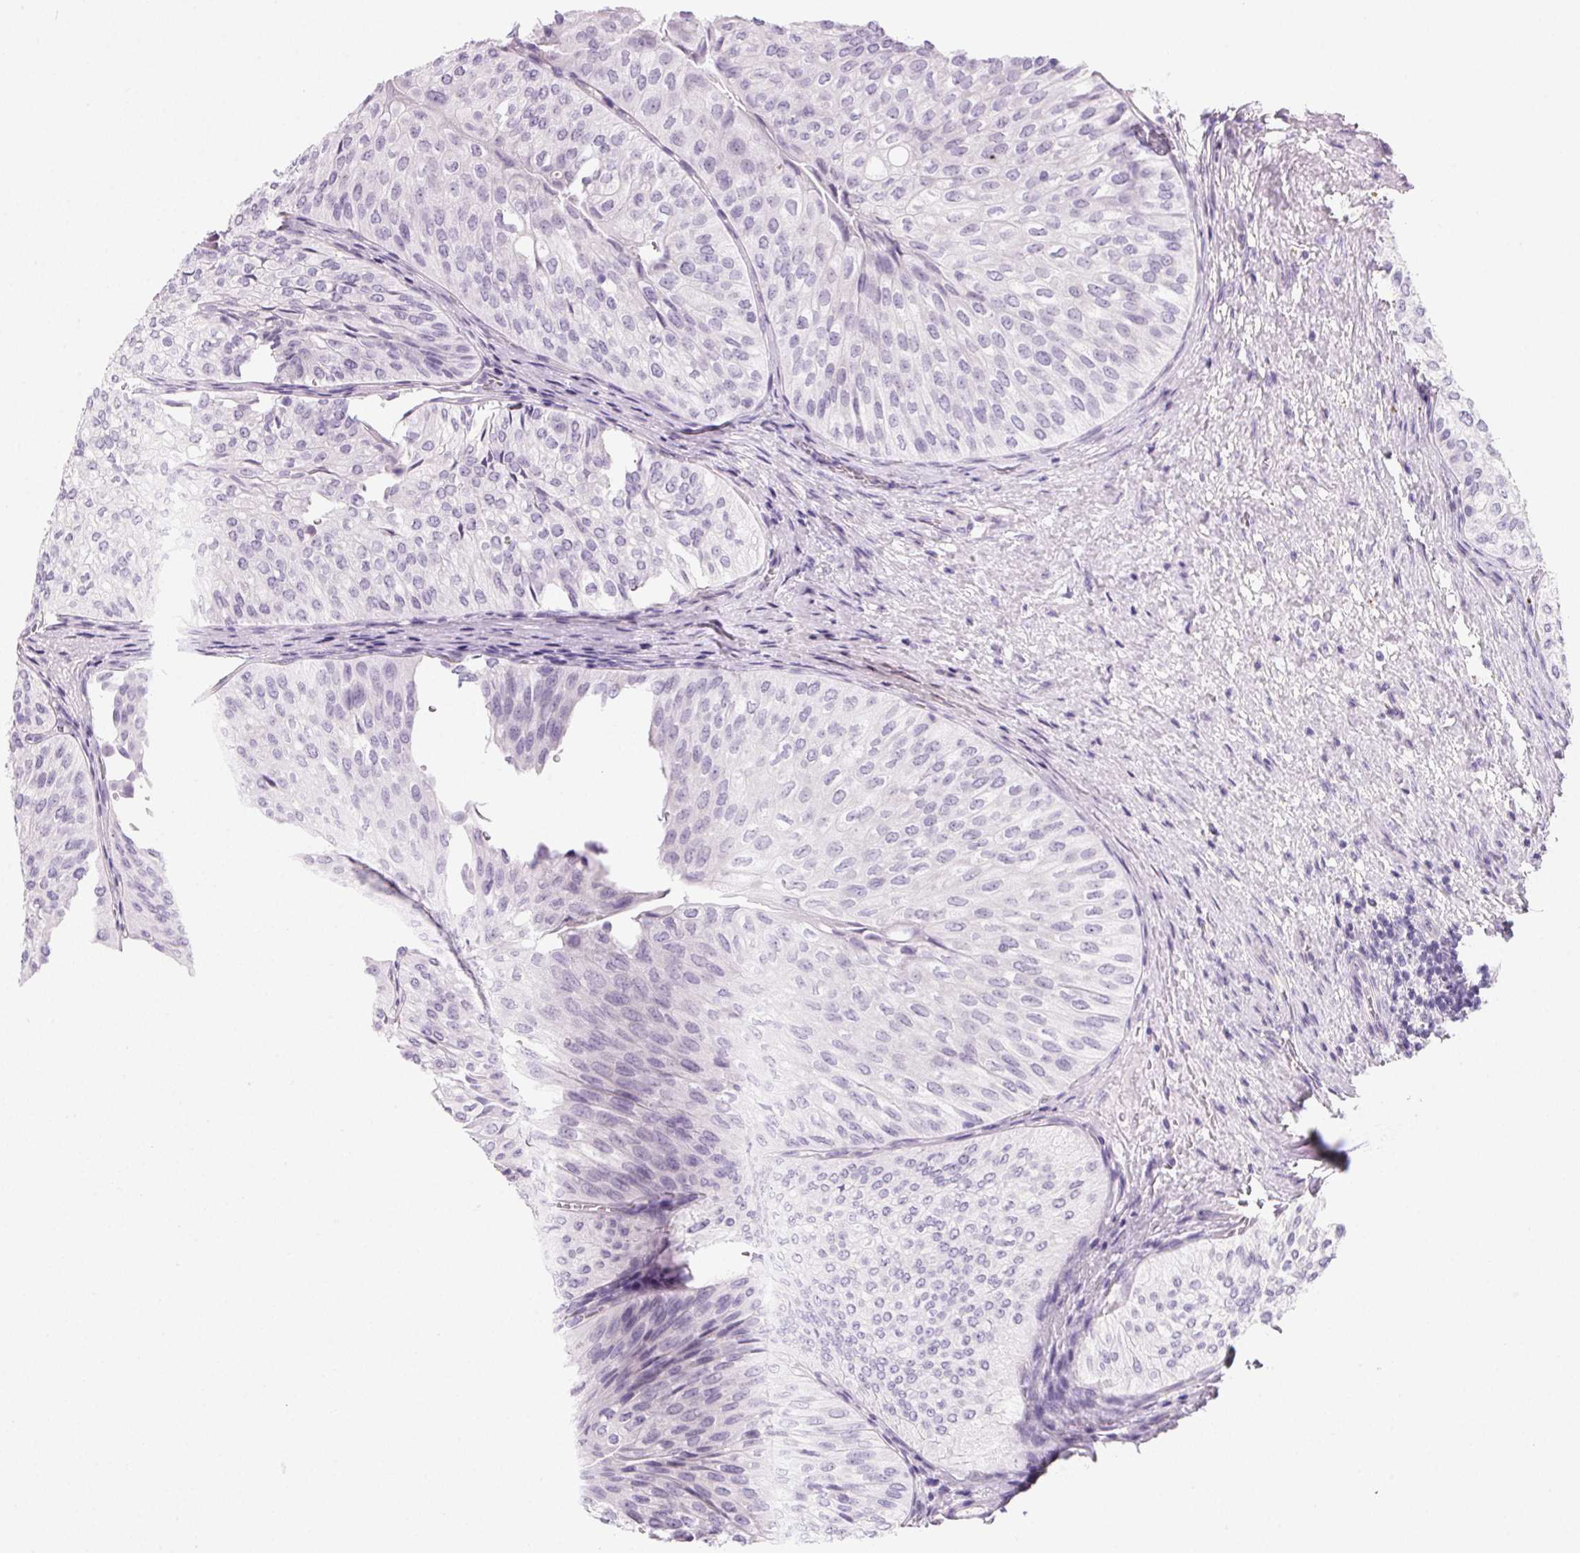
{"staining": {"intensity": "negative", "quantity": "none", "location": "none"}, "tissue": "urothelial cancer", "cell_type": "Tumor cells", "image_type": "cancer", "snomed": [{"axis": "morphology", "description": "Urothelial carcinoma, NOS"}, {"axis": "topography", "description": "Urinary bladder"}], "caption": "Image shows no protein expression in tumor cells of transitional cell carcinoma tissue.", "gene": "PRSS3", "patient": {"sex": "male", "age": 62}}